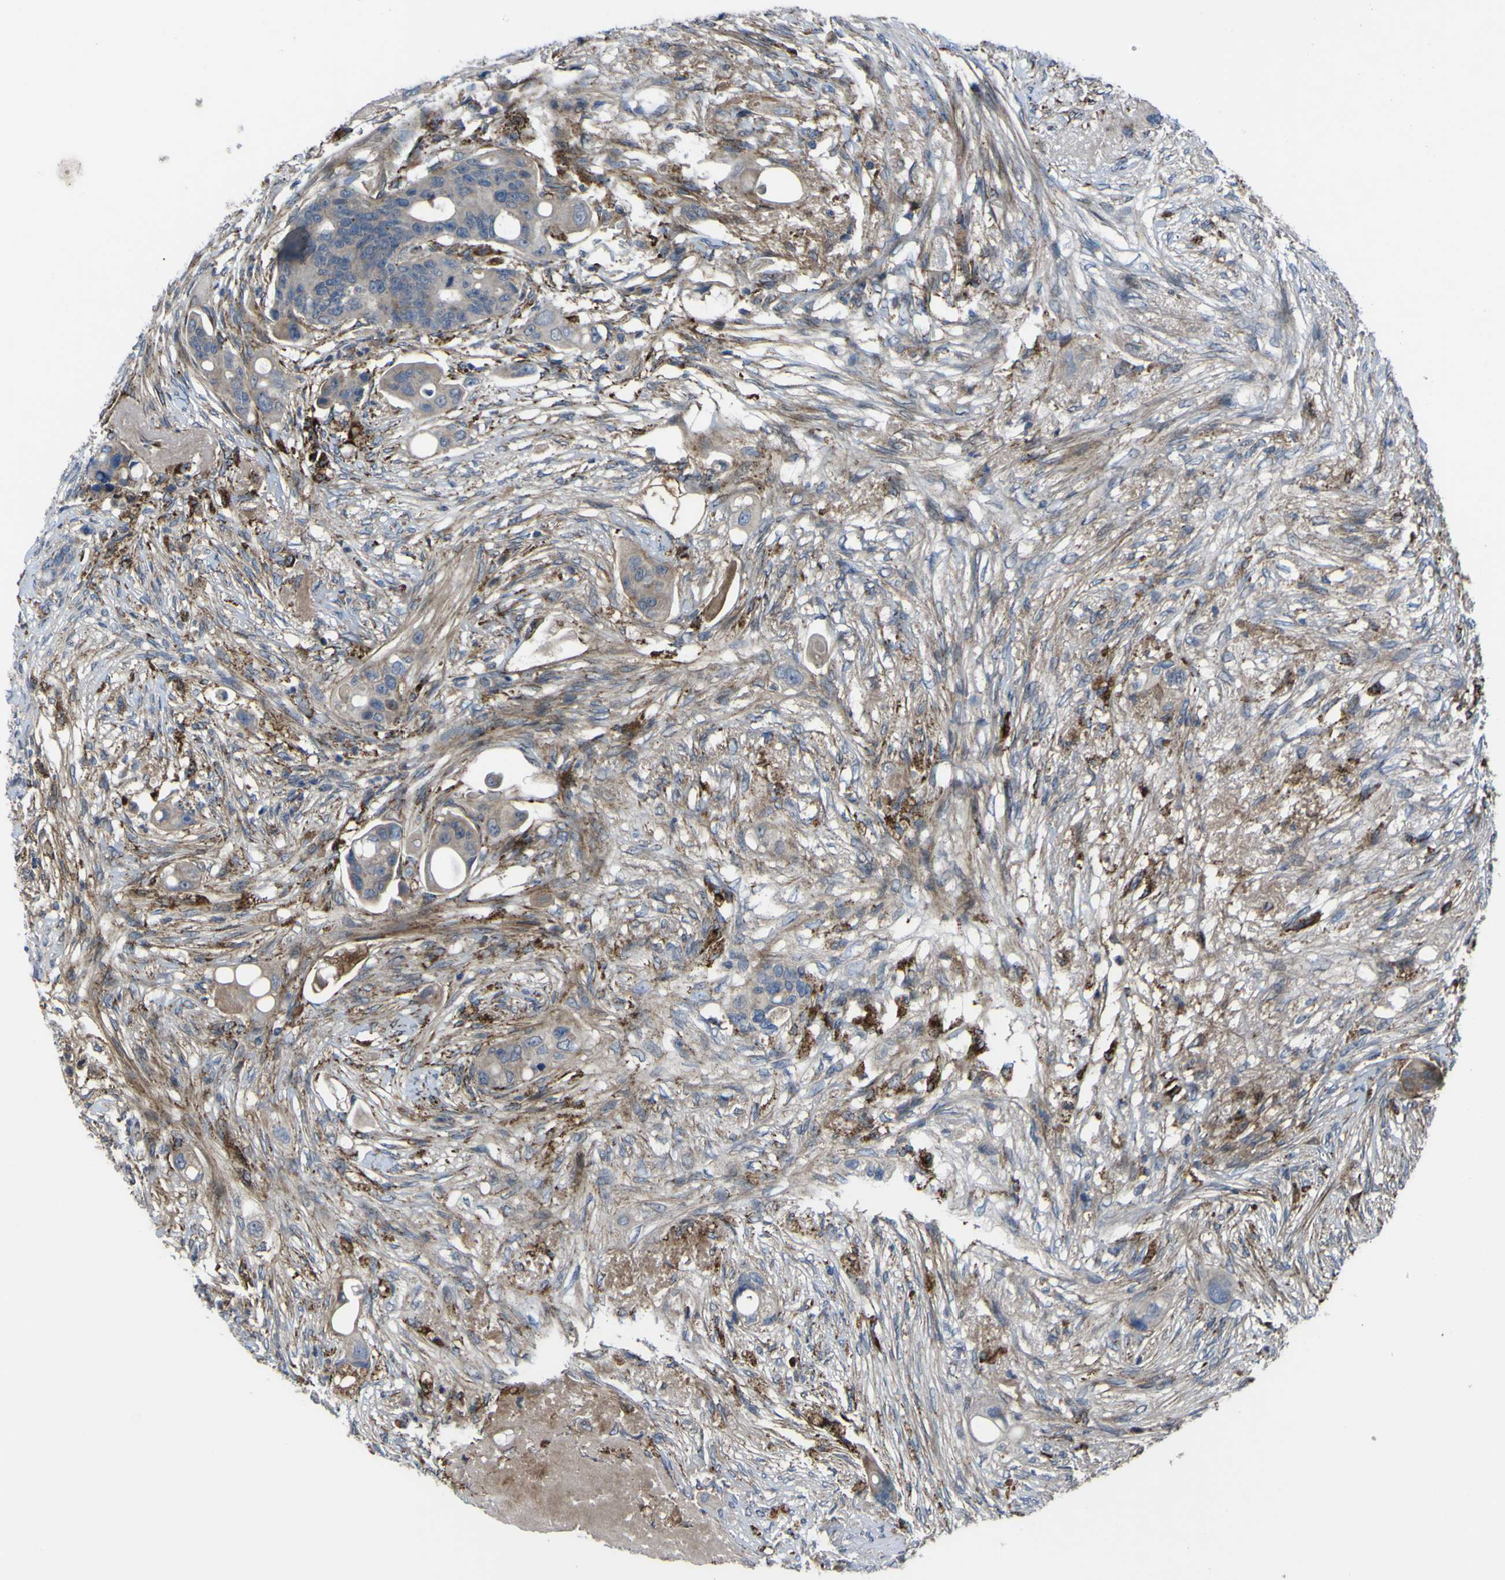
{"staining": {"intensity": "negative", "quantity": "none", "location": "none"}, "tissue": "colorectal cancer", "cell_type": "Tumor cells", "image_type": "cancer", "snomed": [{"axis": "morphology", "description": "Adenocarcinoma, NOS"}, {"axis": "topography", "description": "Colon"}], "caption": "This micrograph is of adenocarcinoma (colorectal) stained with immunohistochemistry (IHC) to label a protein in brown with the nuclei are counter-stained blue. There is no staining in tumor cells.", "gene": "GPLD1", "patient": {"sex": "female", "age": 57}}